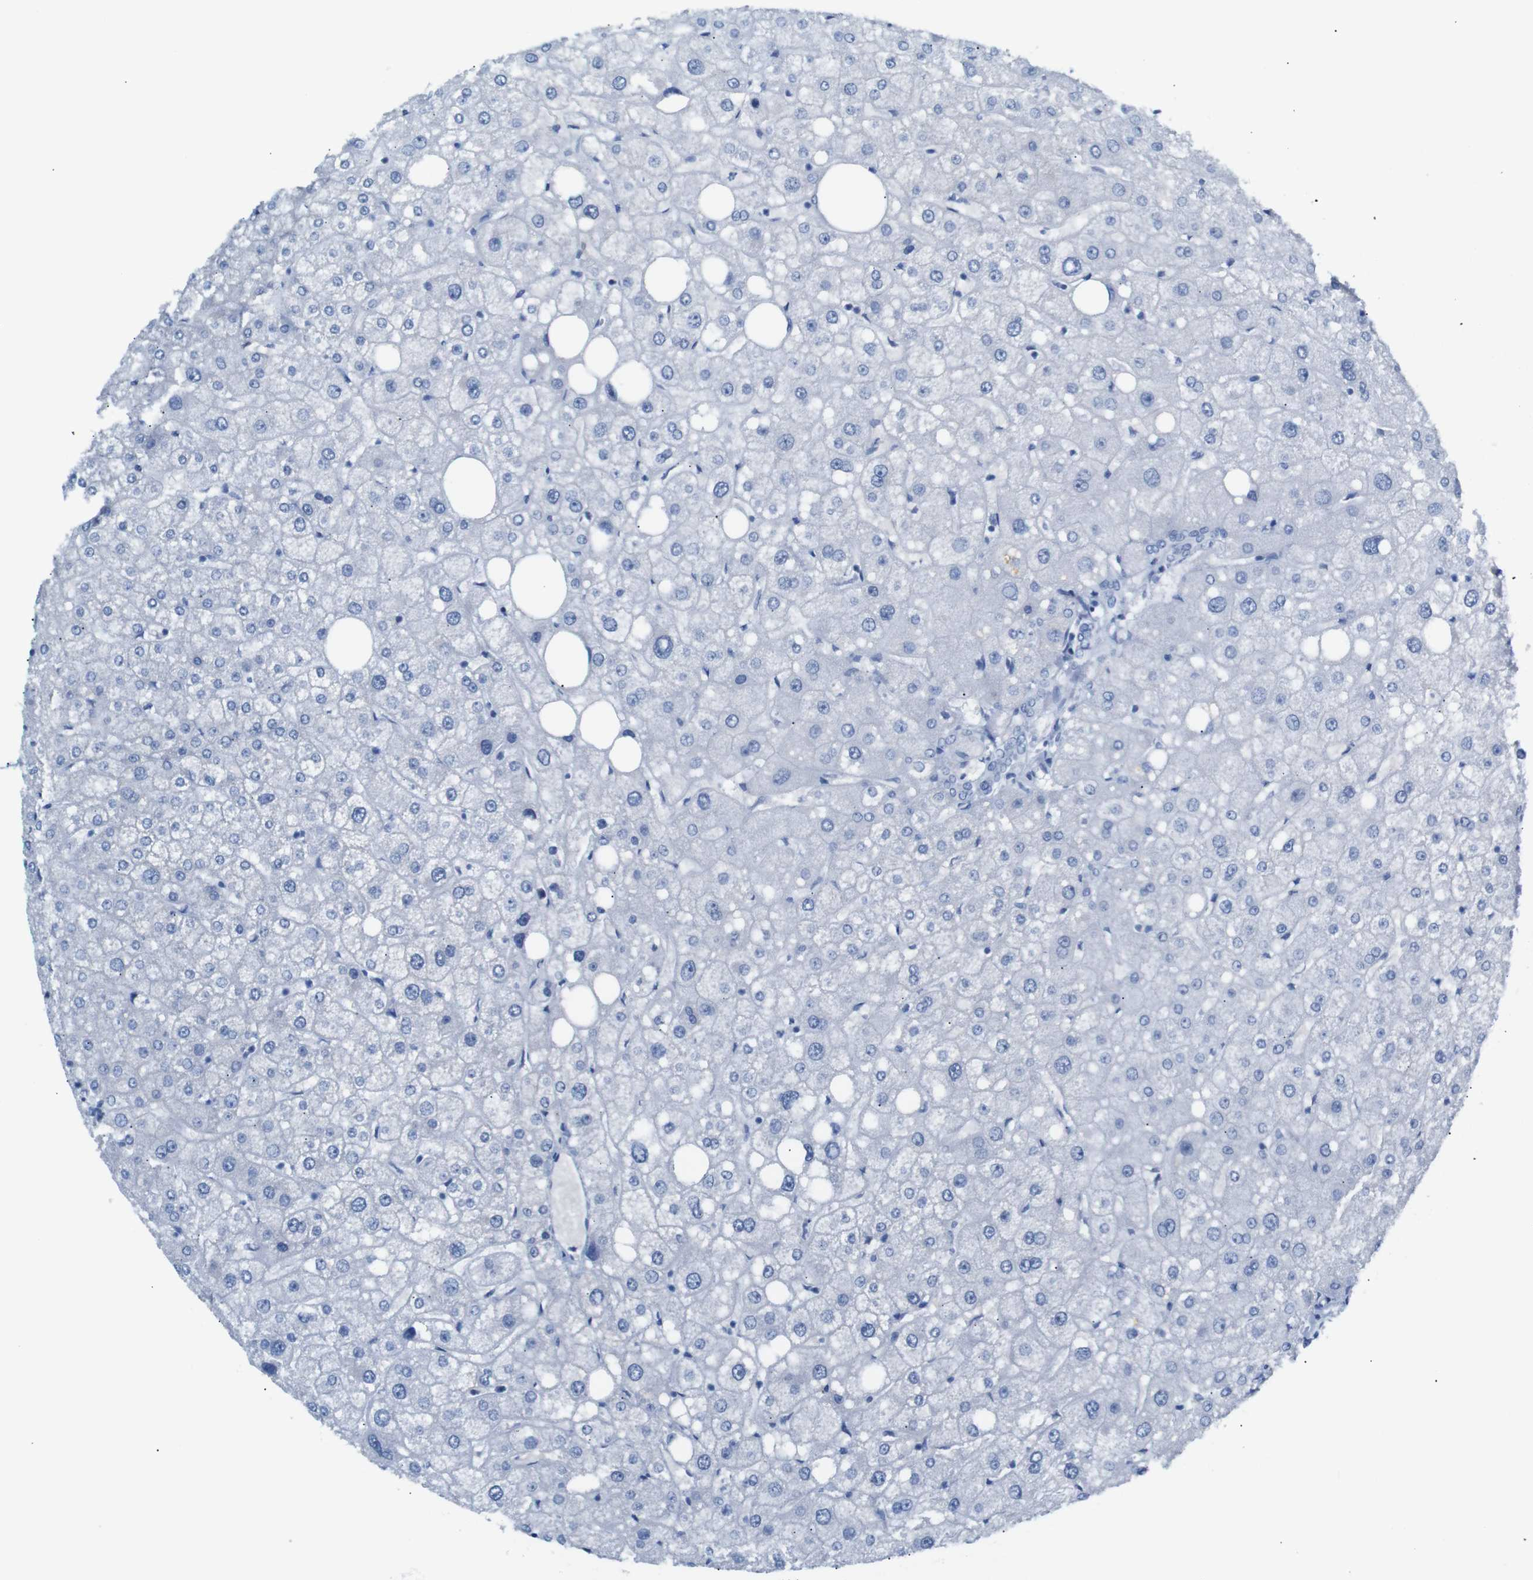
{"staining": {"intensity": "negative", "quantity": "none", "location": "none"}, "tissue": "liver", "cell_type": "Cholangiocytes", "image_type": "normal", "snomed": [{"axis": "morphology", "description": "Normal tissue, NOS"}, {"axis": "topography", "description": "Liver"}], "caption": "A high-resolution photomicrograph shows IHC staining of benign liver, which displays no significant positivity in cholangiocytes.", "gene": "ERVMER34", "patient": {"sex": "male", "age": 73}}